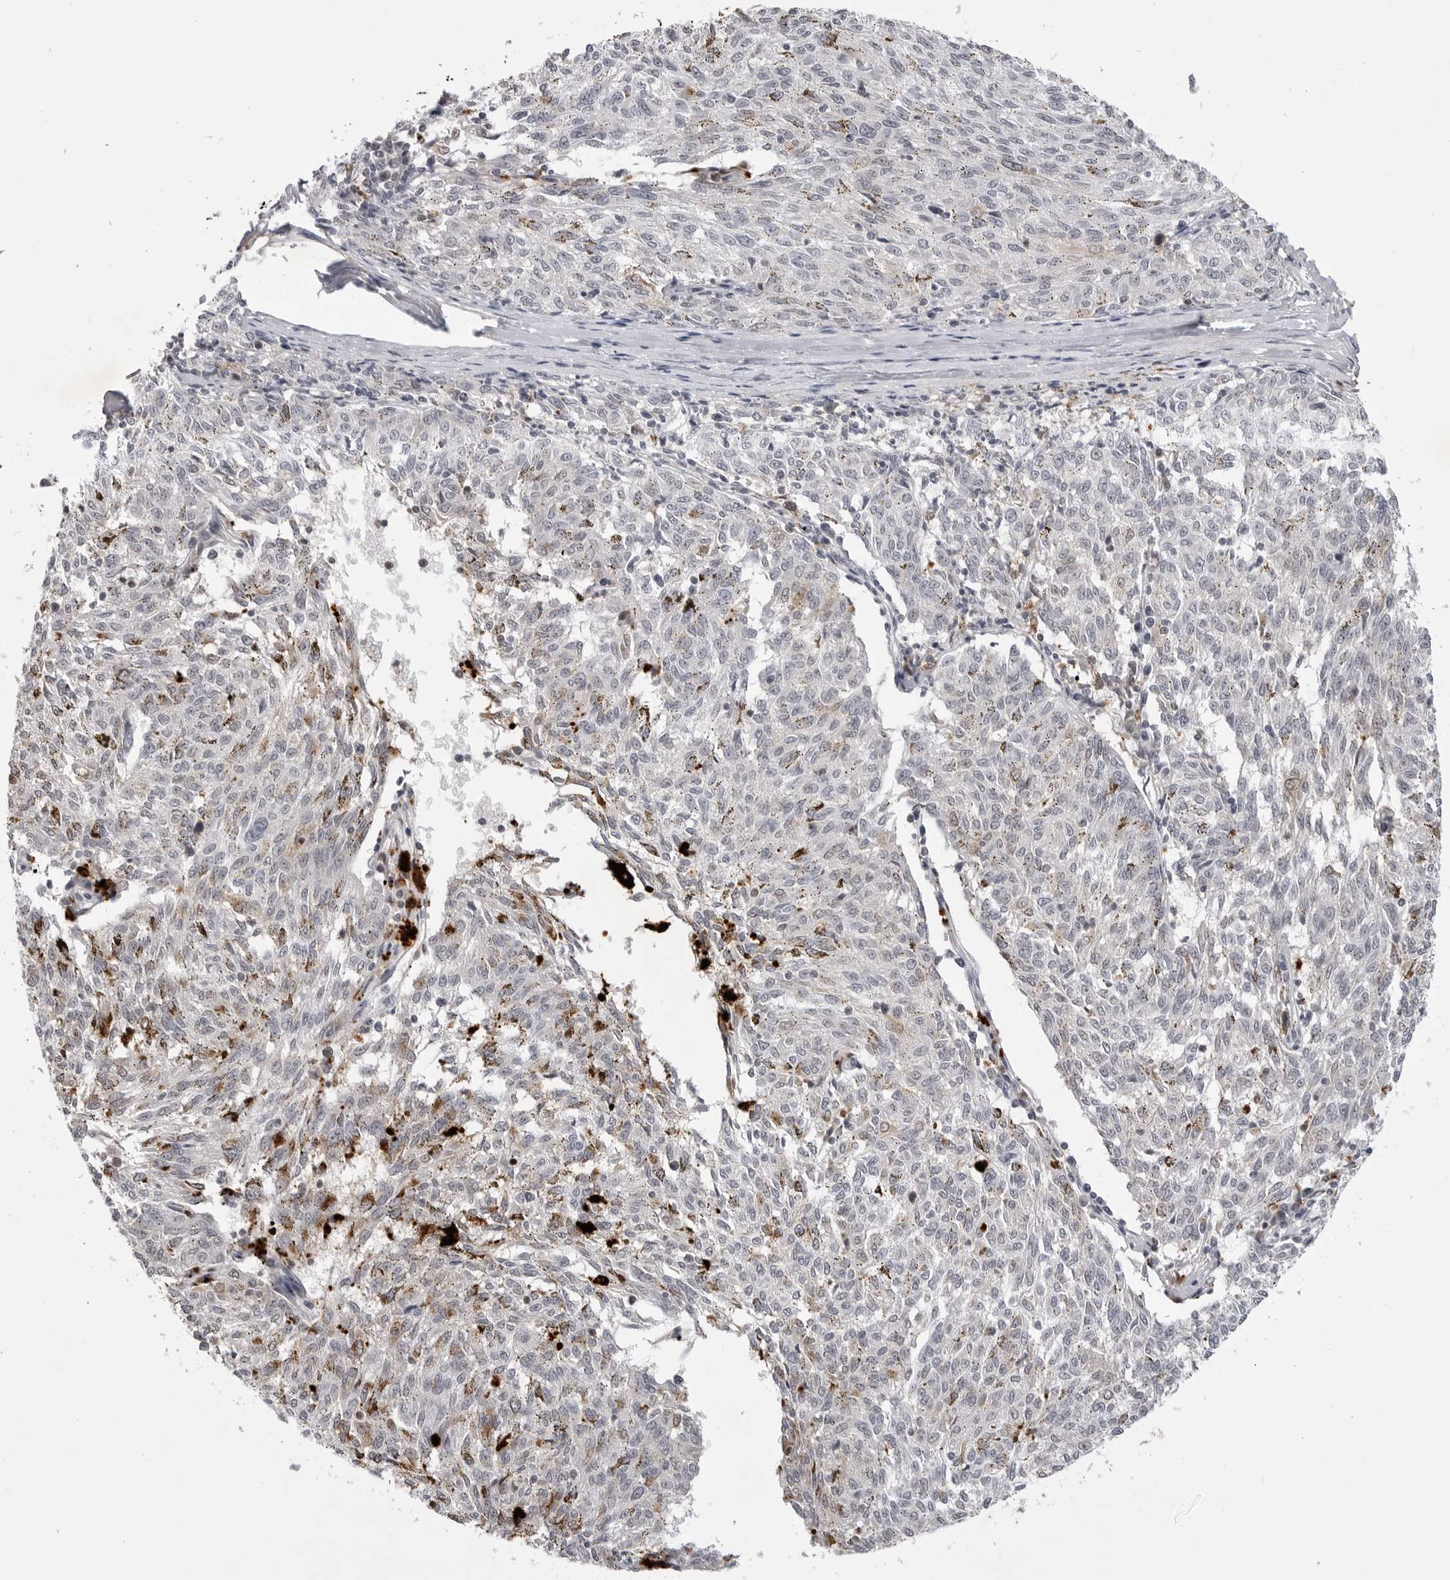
{"staining": {"intensity": "negative", "quantity": "none", "location": "none"}, "tissue": "melanoma", "cell_type": "Tumor cells", "image_type": "cancer", "snomed": [{"axis": "morphology", "description": "Malignant melanoma, NOS"}, {"axis": "topography", "description": "Skin"}], "caption": "Immunohistochemistry (IHC) photomicrograph of neoplastic tissue: human melanoma stained with DAB (3,3'-diaminobenzidine) reveals no significant protein staining in tumor cells.", "gene": "RRM1", "patient": {"sex": "female", "age": 72}}